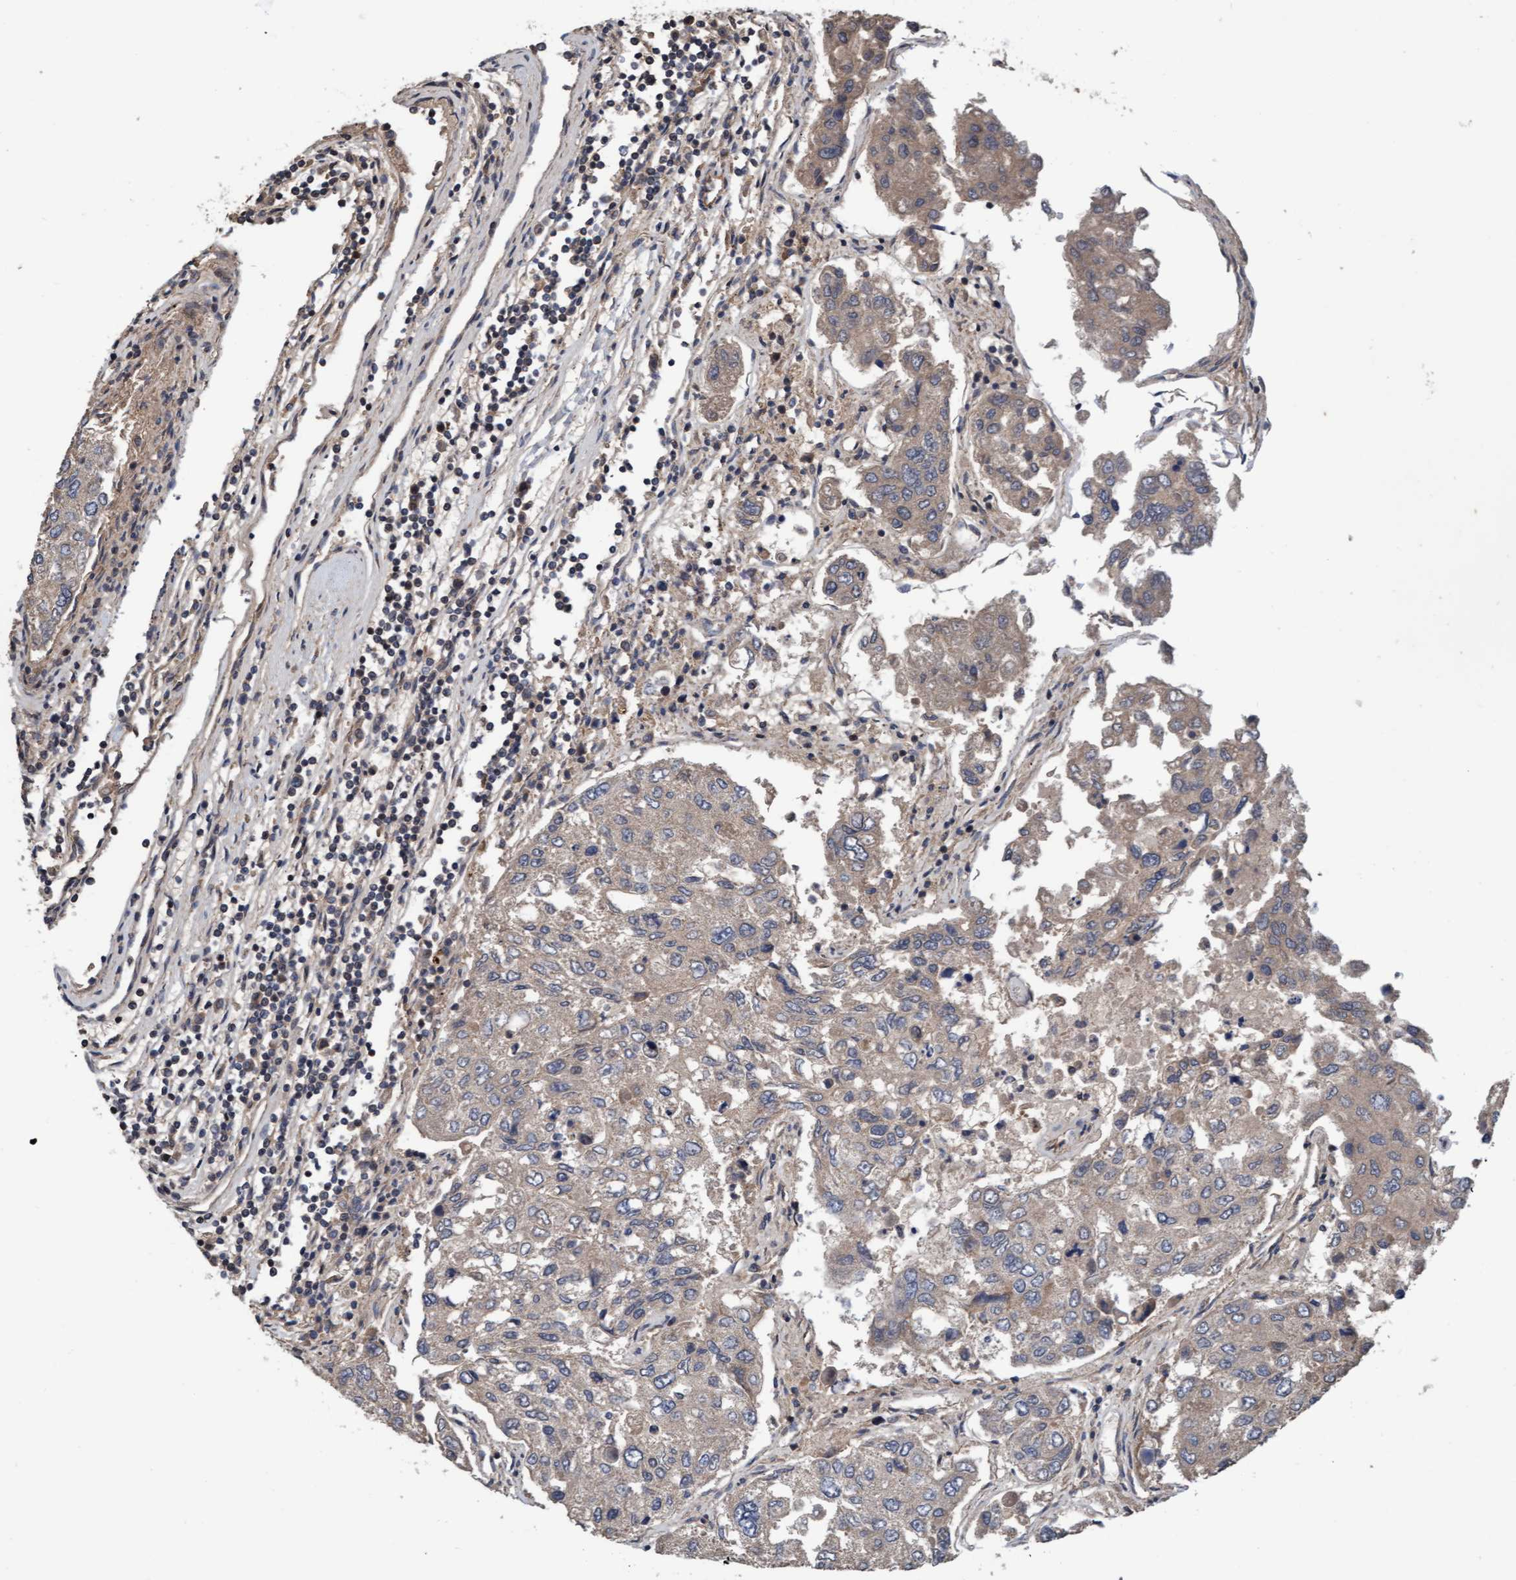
{"staining": {"intensity": "weak", "quantity": ">75%", "location": "cytoplasmic/membranous"}, "tissue": "urothelial cancer", "cell_type": "Tumor cells", "image_type": "cancer", "snomed": [{"axis": "morphology", "description": "Urothelial carcinoma, High grade"}, {"axis": "topography", "description": "Lymph node"}, {"axis": "topography", "description": "Urinary bladder"}], "caption": "The immunohistochemical stain labels weak cytoplasmic/membranous expression in tumor cells of urothelial carcinoma (high-grade) tissue.", "gene": "MLXIP", "patient": {"sex": "male", "age": 51}}